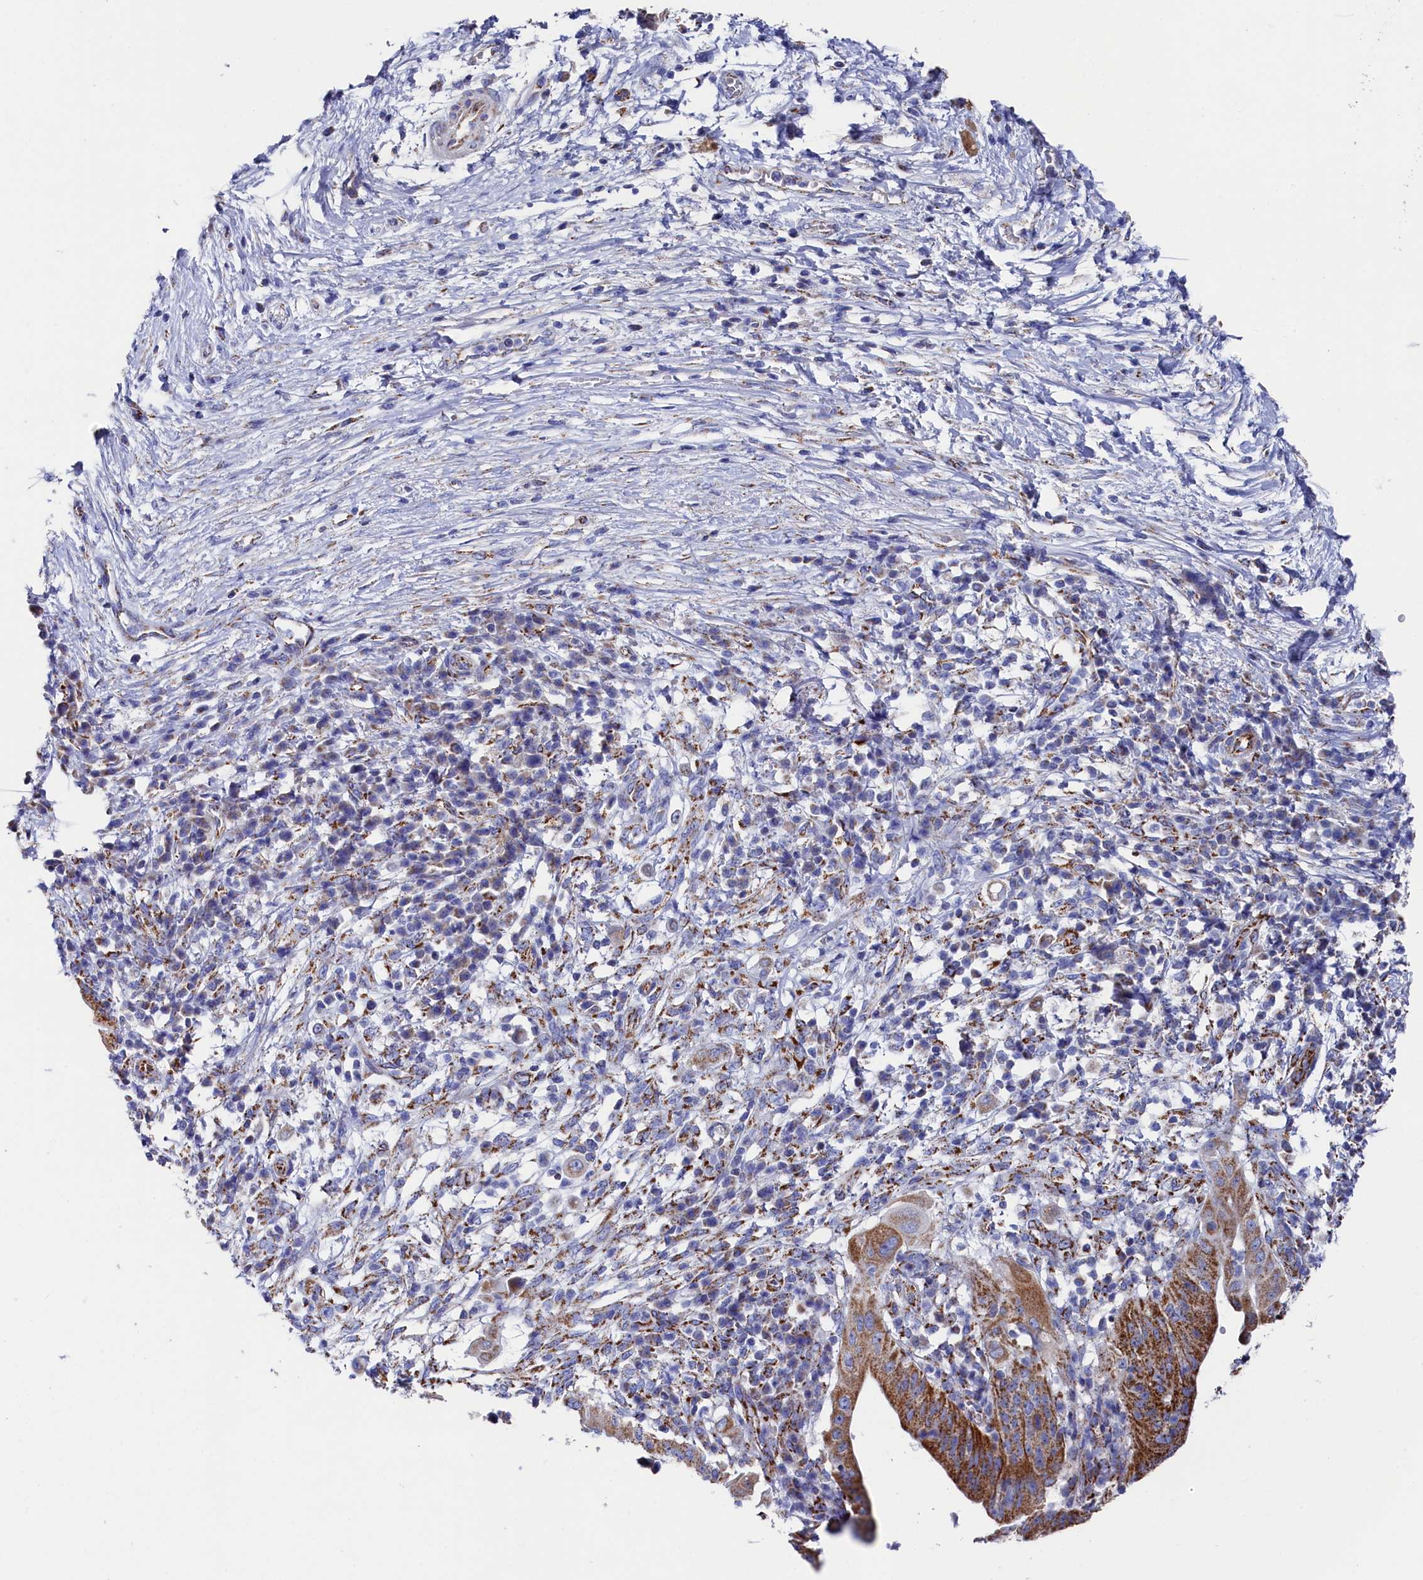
{"staining": {"intensity": "strong", "quantity": "25%-75%", "location": "cytoplasmic/membranous"}, "tissue": "pancreatic cancer", "cell_type": "Tumor cells", "image_type": "cancer", "snomed": [{"axis": "morphology", "description": "Adenocarcinoma, NOS"}, {"axis": "topography", "description": "Pancreas"}], "caption": "A photomicrograph of pancreatic cancer (adenocarcinoma) stained for a protein displays strong cytoplasmic/membranous brown staining in tumor cells.", "gene": "MMAB", "patient": {"sex": "male", "age": 68}}